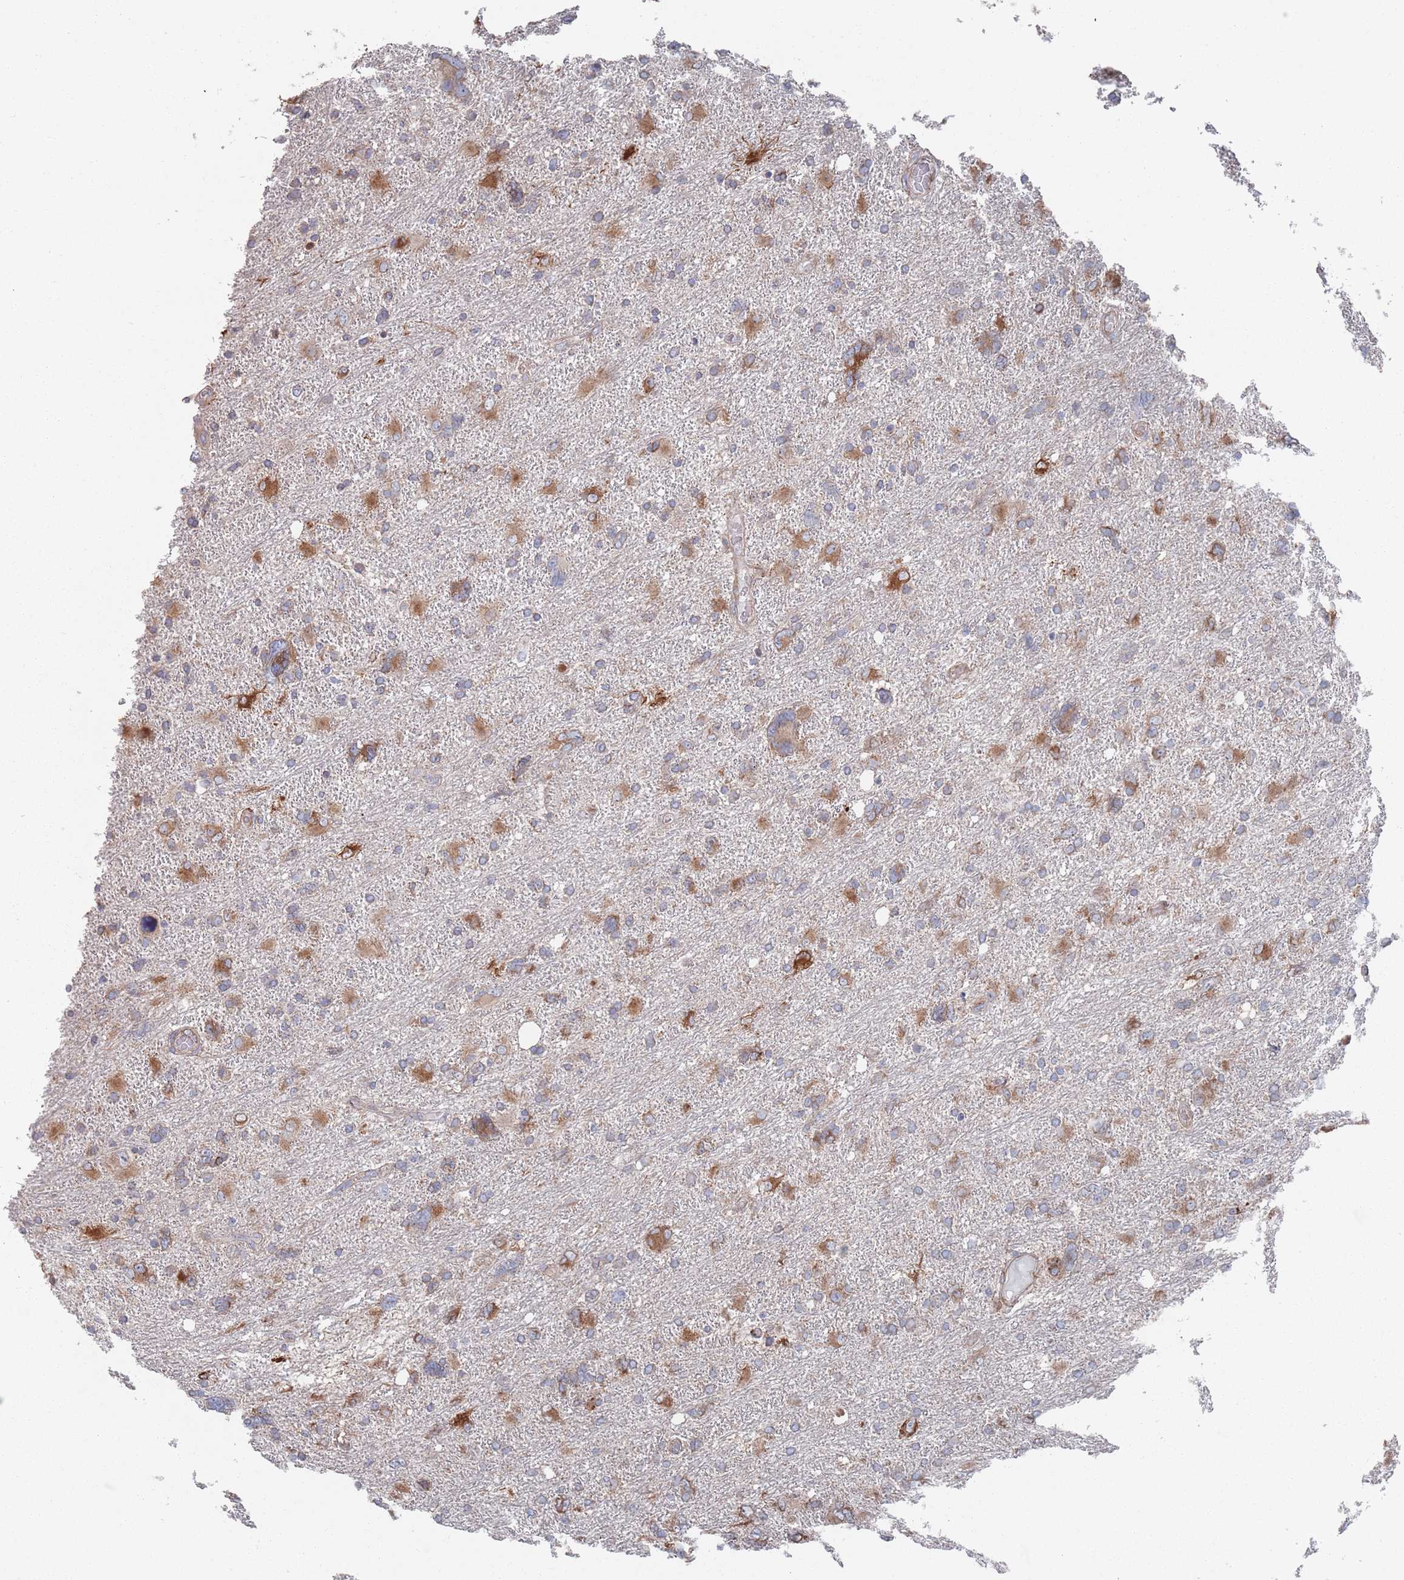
{"staining": {"intensity": "moderate", "quantity": "25%-75%", "location": "cytoplasmic/membranous"}, "tissue": "glioma", "cell_type": "Tumor cells", "image_type": "cancer", "snomed": [{"axis": "morphology", "description": "Glioma, malignant, High grade"}, {"axis": "topography", "description": "Brain"}], "caption": "High-power microscopy captured an IHC image of malignant glioma (high-grade), revealing moderate cytoplasmic/membranous staining in about 25%-75% of tumor cells.", "gene": "CCDC106", "patient": {"sex": "male", "age": 61}}